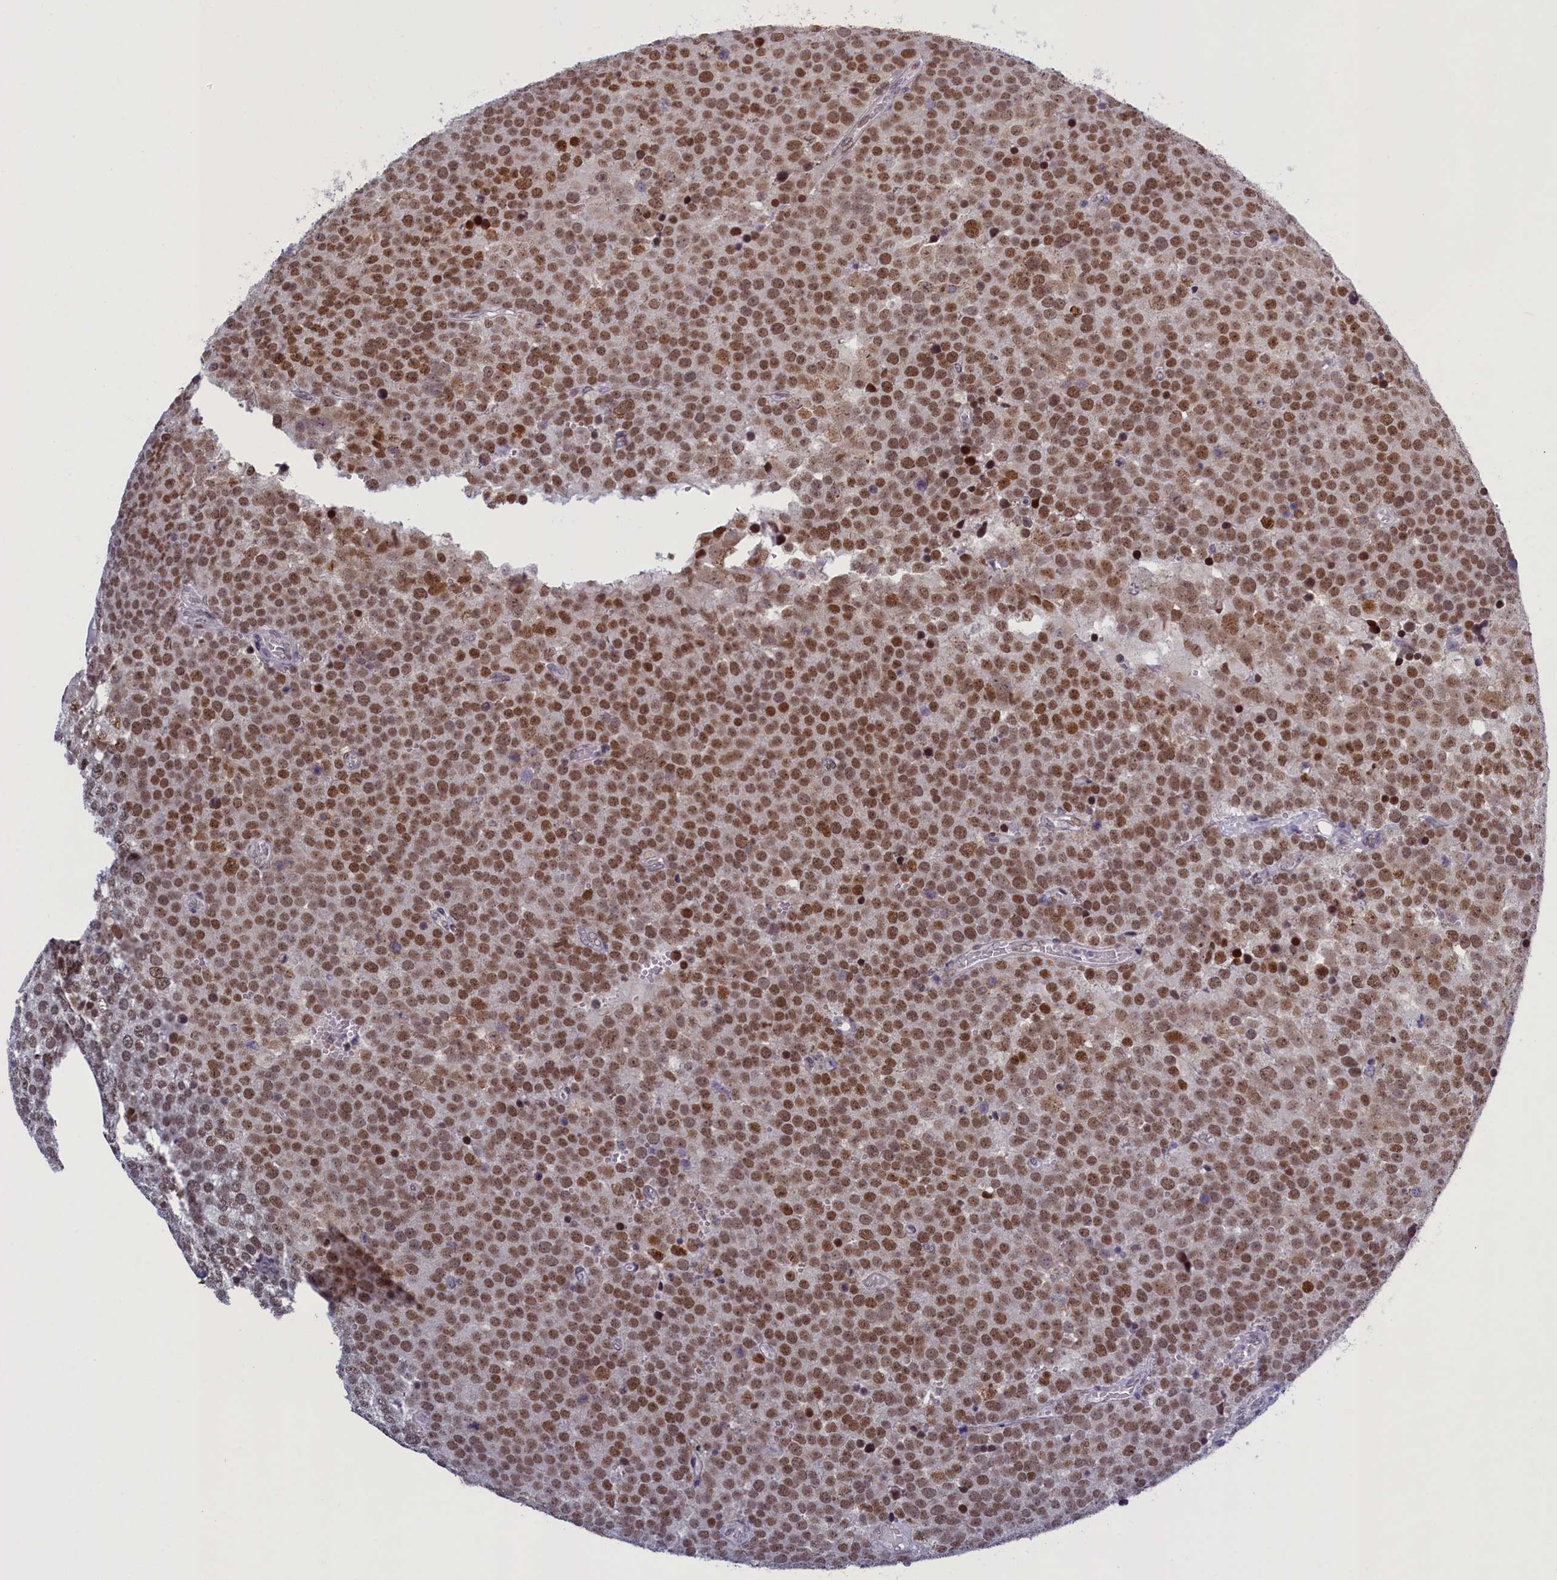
{"staining": {"intensity": "moderate", "quantity": ">75%", "location": "nuclear"}, "tissue": "testis cancer", "cell_type": "Tumor cells", "image_type": "cancer", "snomed": [{"axis": "morphology", "description": "Seminoma, NOS"}, {"axis": "topography", "description": "Testis"}], "caption": "Immunohistochemical staining of testis cancer (seminoma) displays medium levels of moderate nuclear protein expression in approximately >75% of tumor cells. Nuclei are stained in blue.", "gene": "ATF7IP2", "patient": {"sex": "male", "age": 71}}